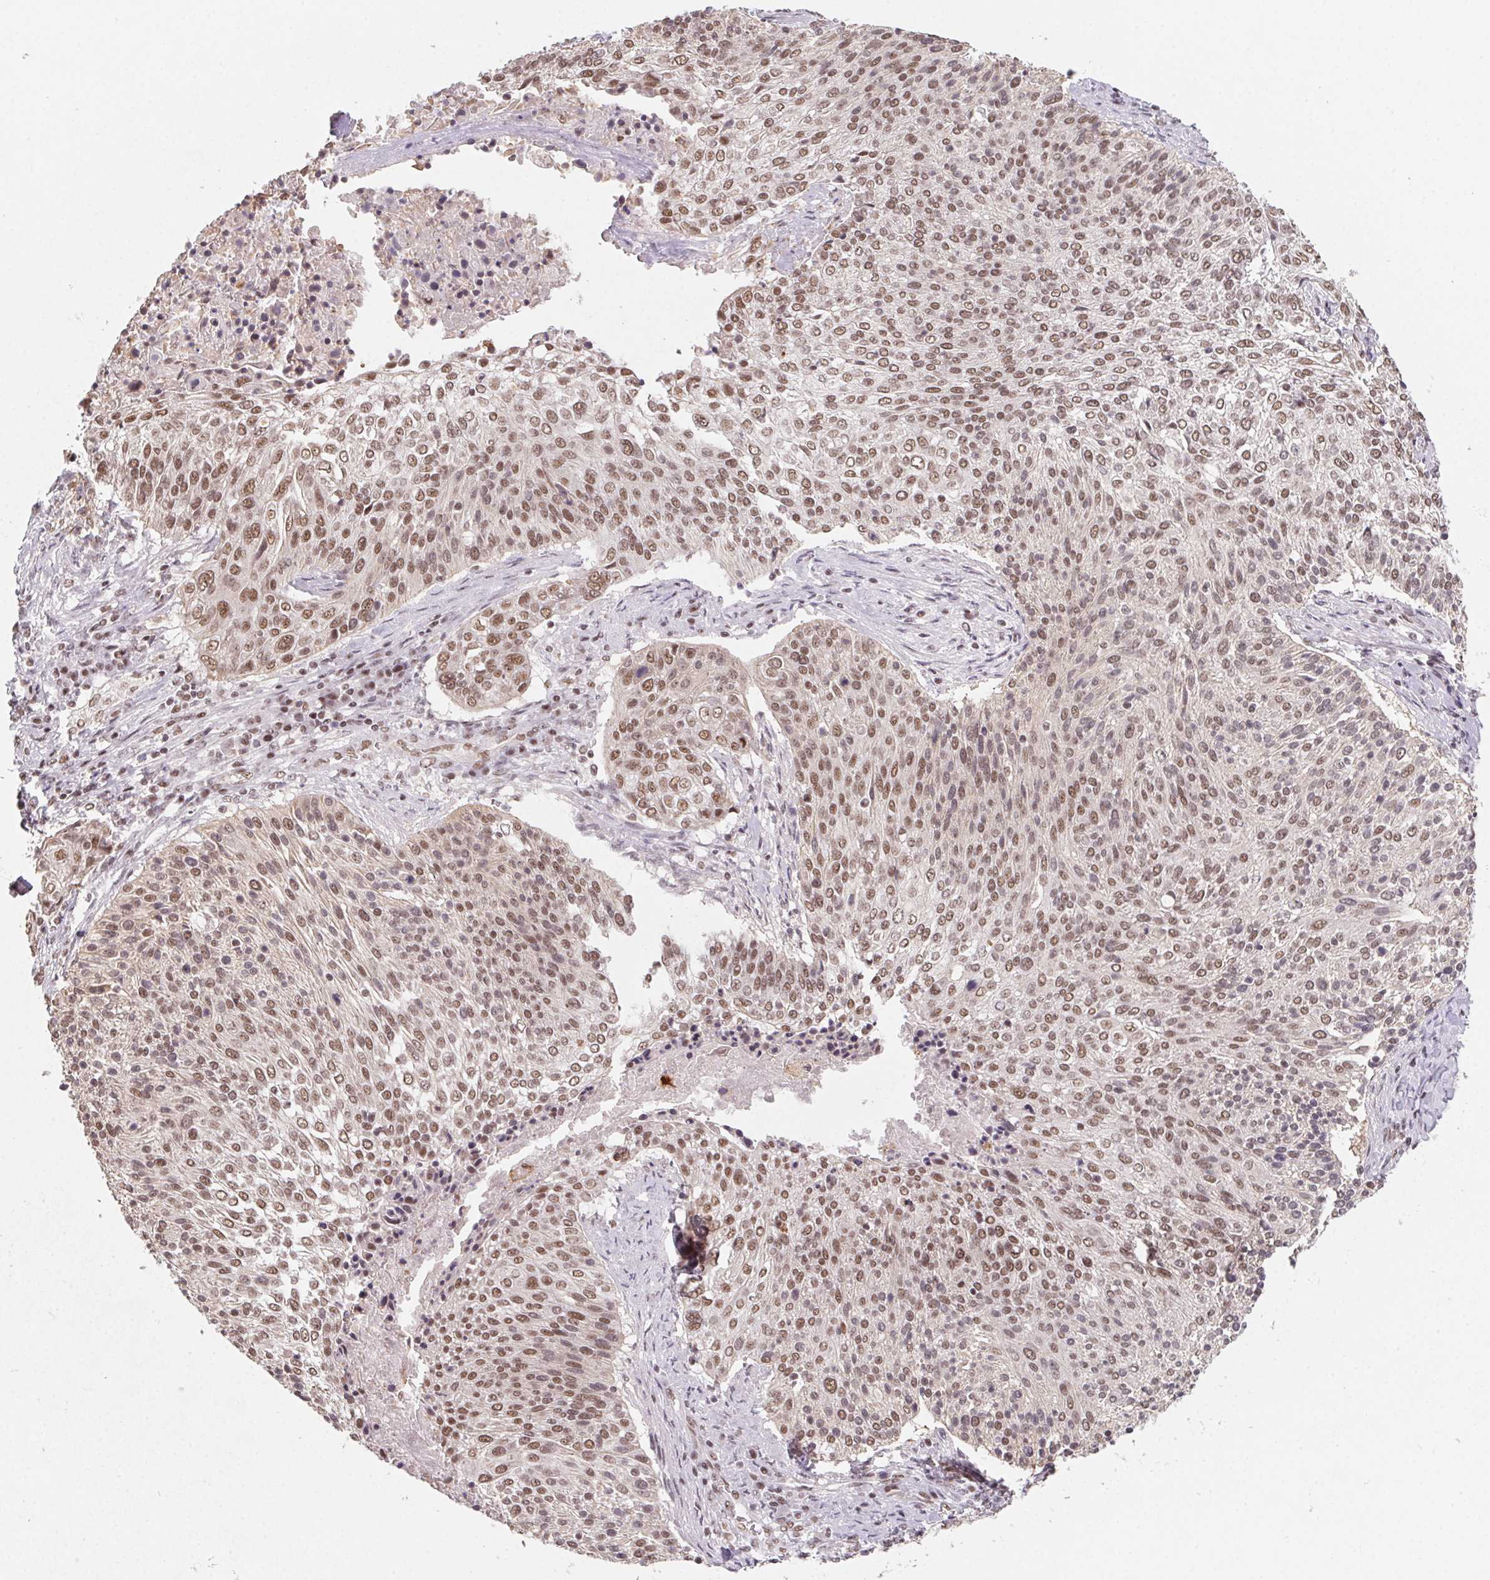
{"staining": {"intensity": "moderate", "quantity": ">75%", "location": "nuclear"}, "tissue": "cervical cancer", "cell_type": "Tumor cells", "image_type": "cancer", "snomed": [{"axis": "morphology", "description": "Squamous cell carcinoma, NOS"}, {"axis": "topography", "description": "Cervix"}], "caption": "About >75% of tumor cells in human cervical squamous cell carcinoma reveal moderate nuclear protein expression as visualized by brown immunohistochemical staining.", "gene": "TCERG1", "patient": {"sex": "female", "age": 31}}